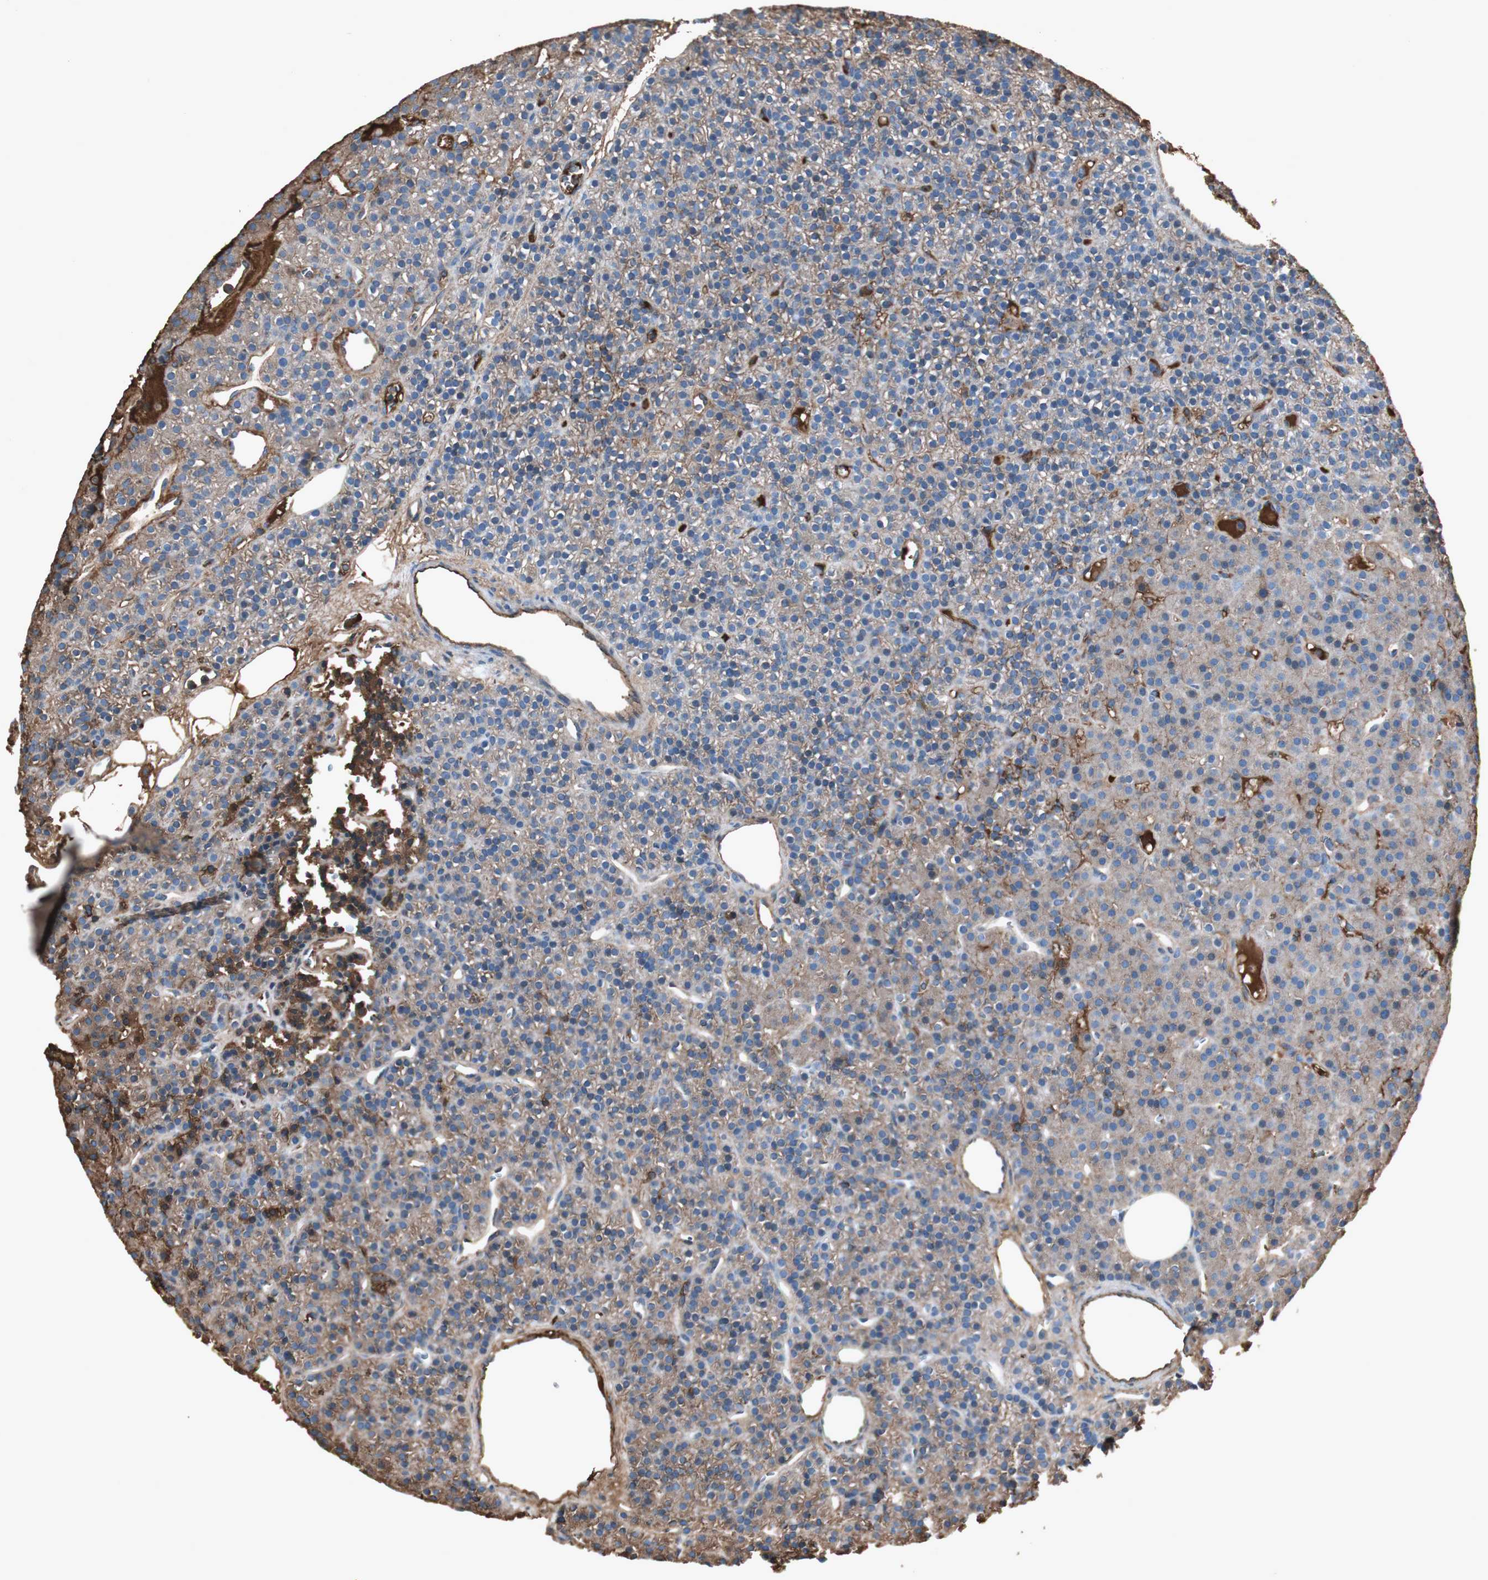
{"staining": {"intensity": "moderate", "quantity": "<25%", "location": "cytoplasmic/membranous"}, "tissue": "parathyroid gland", "cell_type": "Glandular cells", "image_type": "normal", "snomed": [{"axis": "morphology", "description": "Normal tissue, NOS"}, {"axis": "morphology", "description": "Hyperplasia, NOS"}, {"axis": "topography", "description": "Parathyroid gland"}], "caption": "Unremarkable parathyroid gland reveals moderate cytoplasmic/membranous positivity in about <25% of glandular cells, visualized by immunohistochemistry.", "gene": "MMP14", "patient": {"sex": "male", "age": 44}}